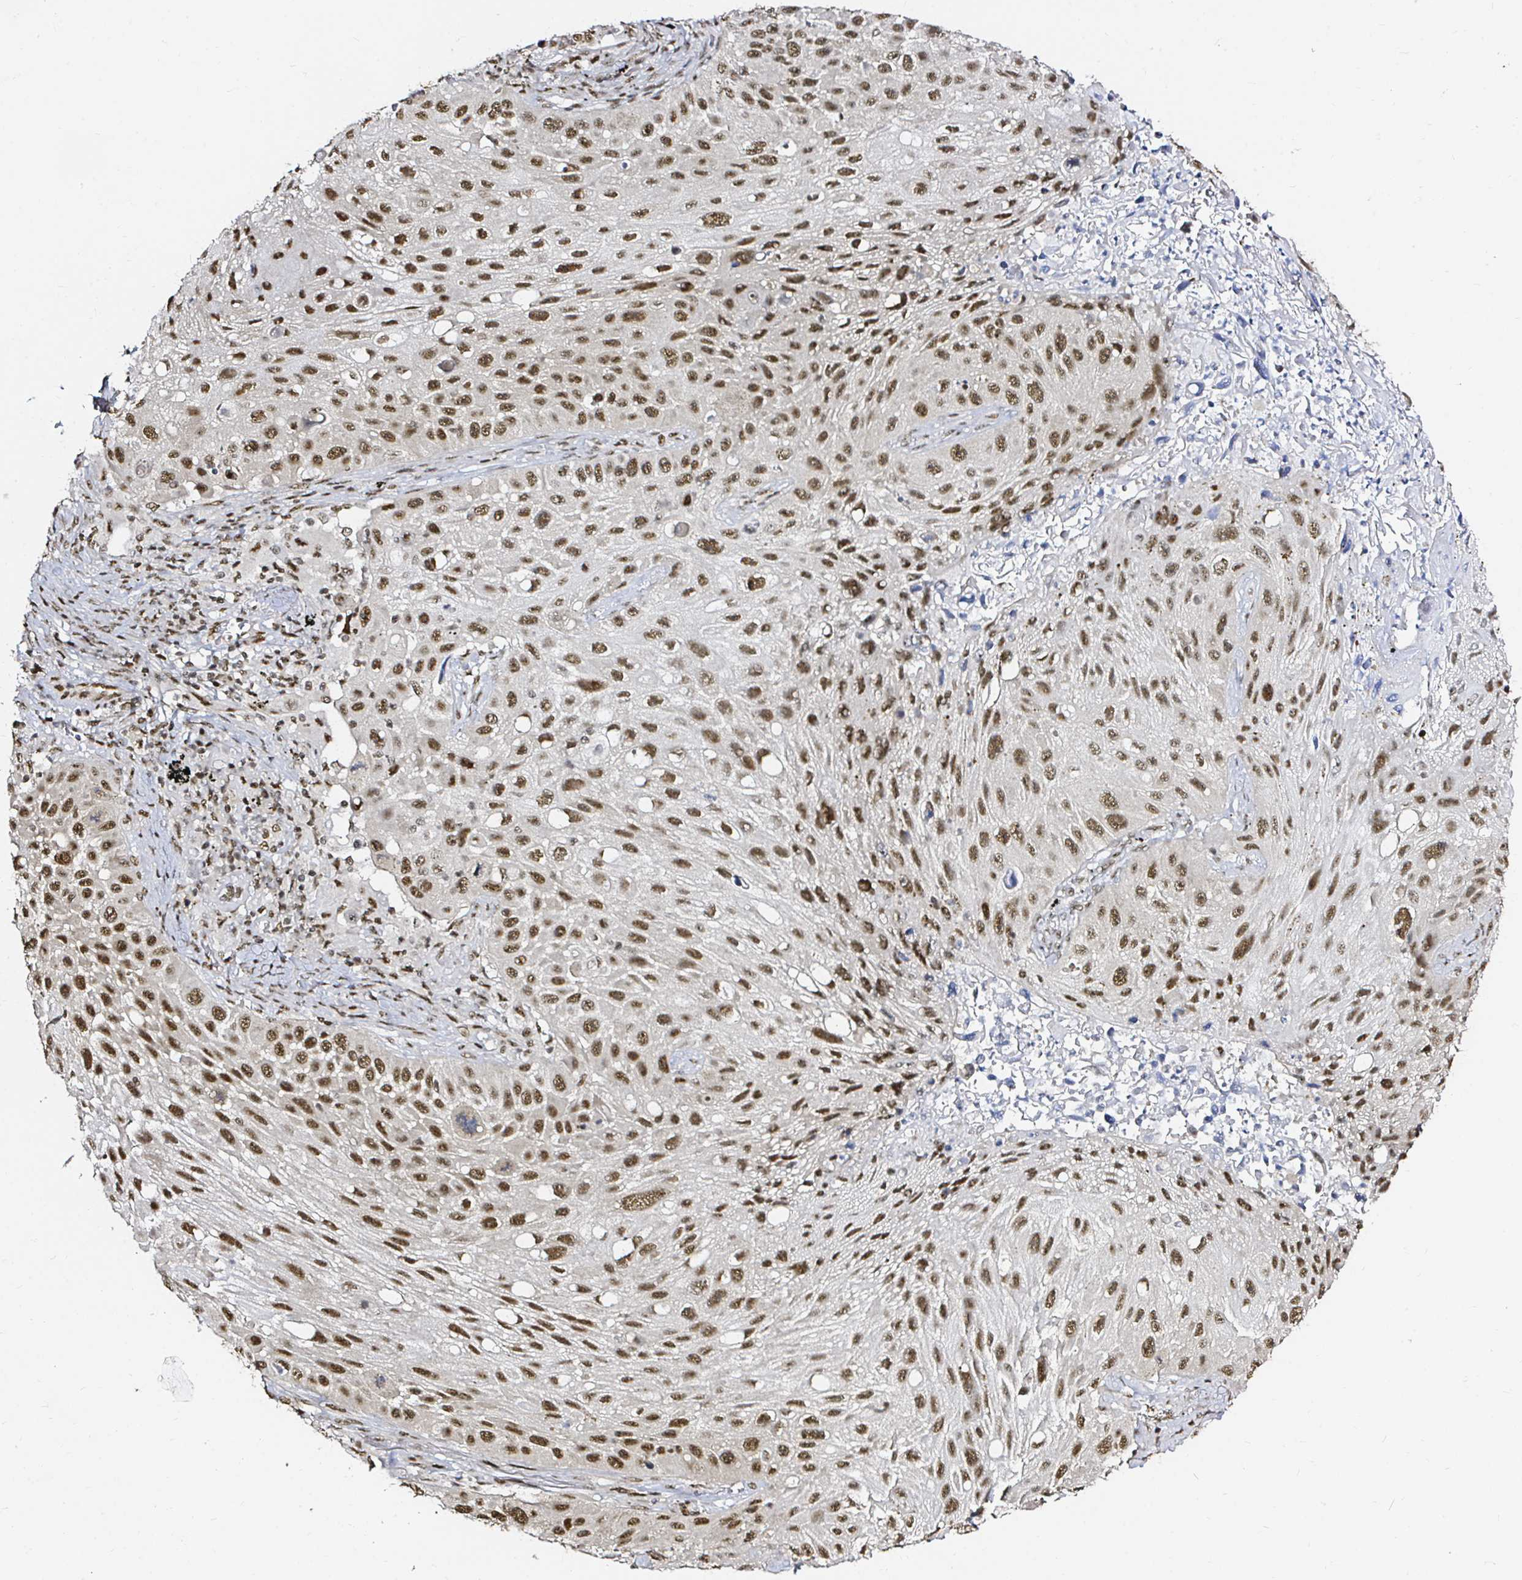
{"staining": {"intensity": "moderate", "quantity": ">75%", "location": "nuclear"}, "tissue": "lung cancer", "cell_type": "Tumor cells", "image_type": "cancer", "snomed": [{"axis": "morphology", "description": "Normal morphology"}, {"axis": "morphology", "description": "Squamous cell carcinoma, NOS"}, {"axis": "topography", "description": "Lymph node"}, {"axis": "topography", "description": "Lung"}], "caption": "A histopathology image of squamous cell carcinoma (lung) stained for a protein demonstrates moderate nuclear brown staining in tumor cells.", "gene": "SNRPC", "patient": {"sex": "male", "age": 67}}